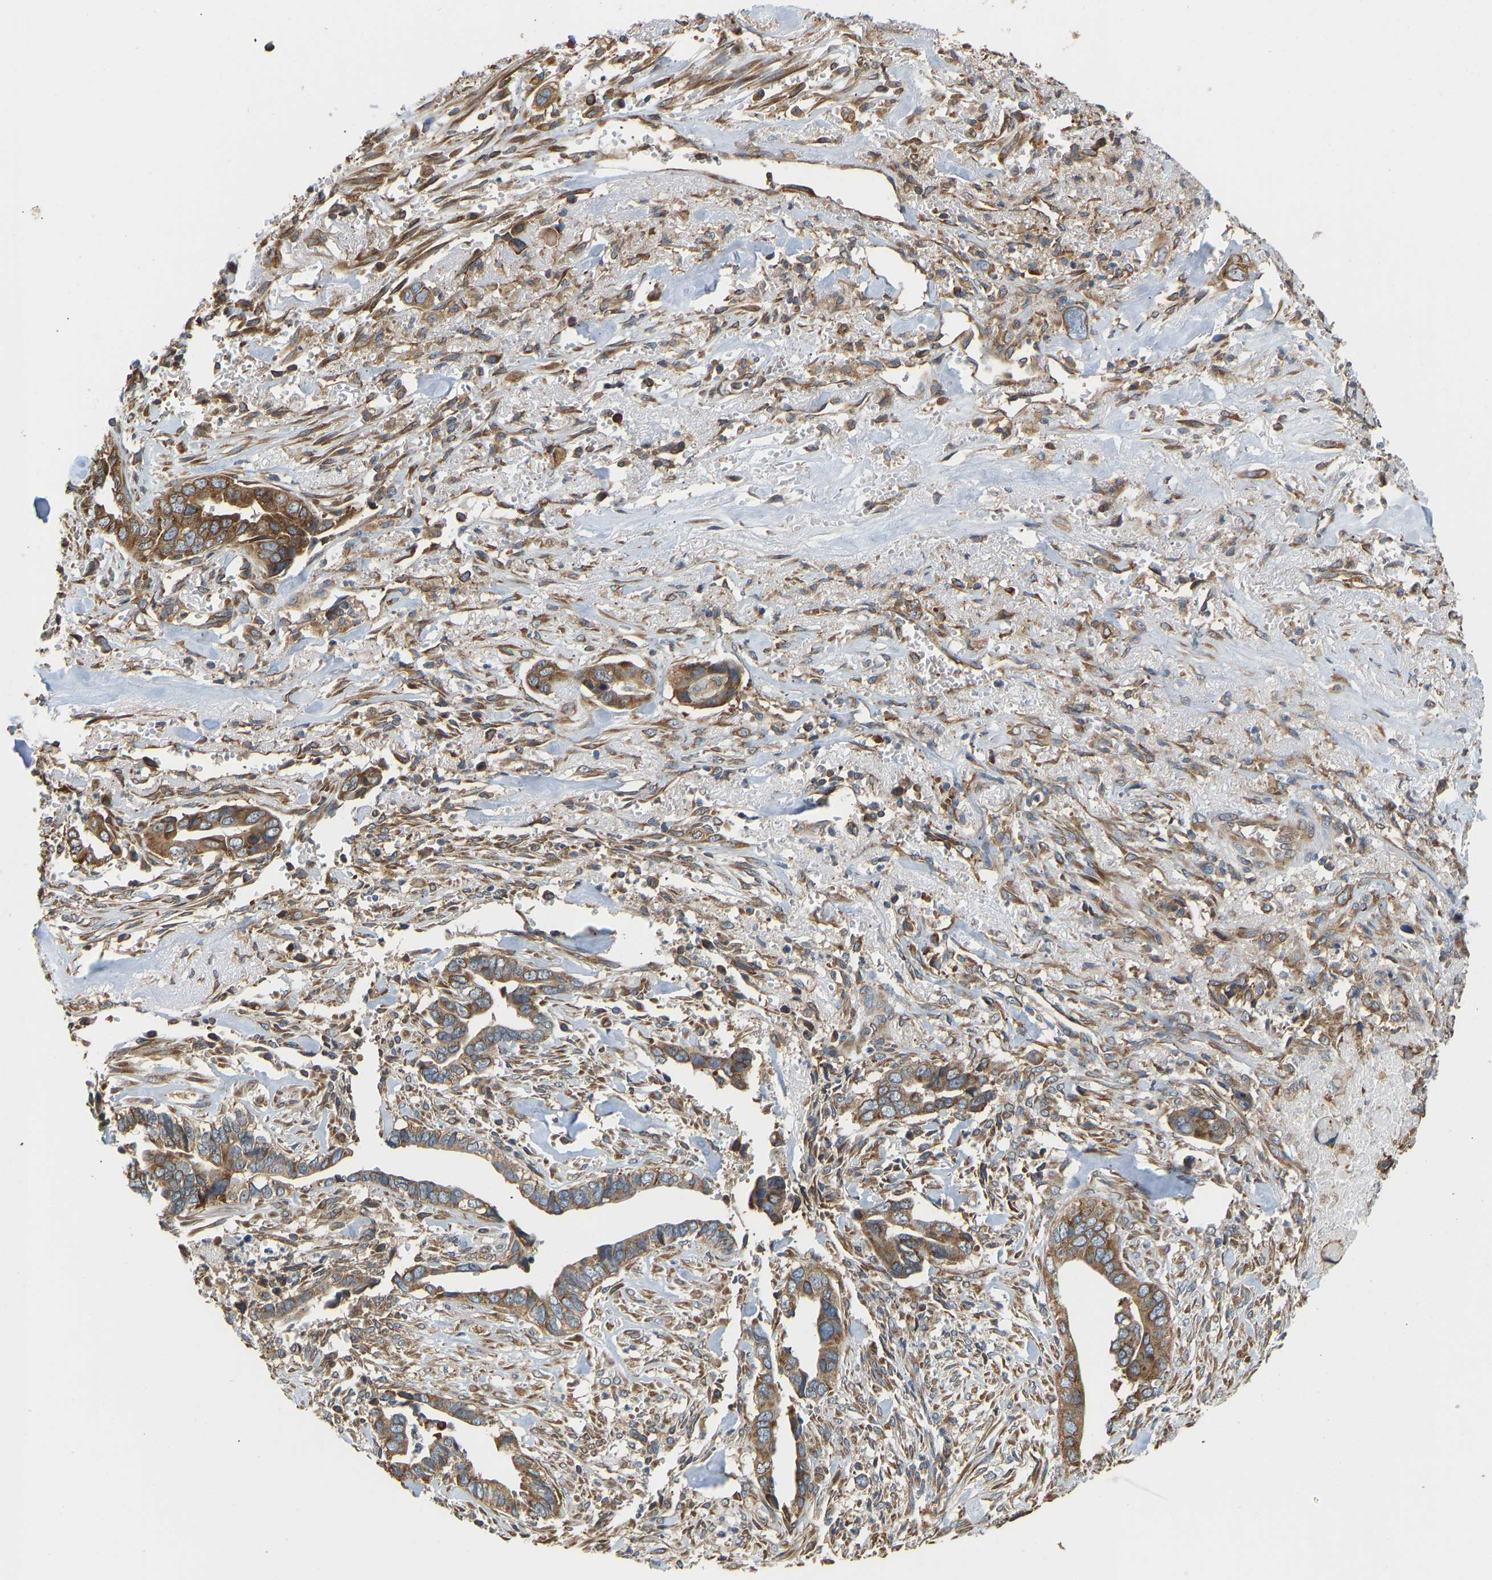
{"staining": {"intensity": "moderate", "quantity": ">75%", "location": "cytoplasmic/membranous"}, "tissue": "liver cancer", "cell_type": "Tumor cells", "image_type": "cancer", "snomed": [{"axis": "morphology", "description": "Cholangiocarcinoma"}, {"axis": "topography", "description": "Liver"}], "caption": "The image shows staining of liver cancer (cholangiocarcinoma), revealing moderate cytoplasmic/membranous protein staining (brown color) within tumor cells.", "gene": "RPS6KB2", "patient": {"sex": "female", "age": 79}}